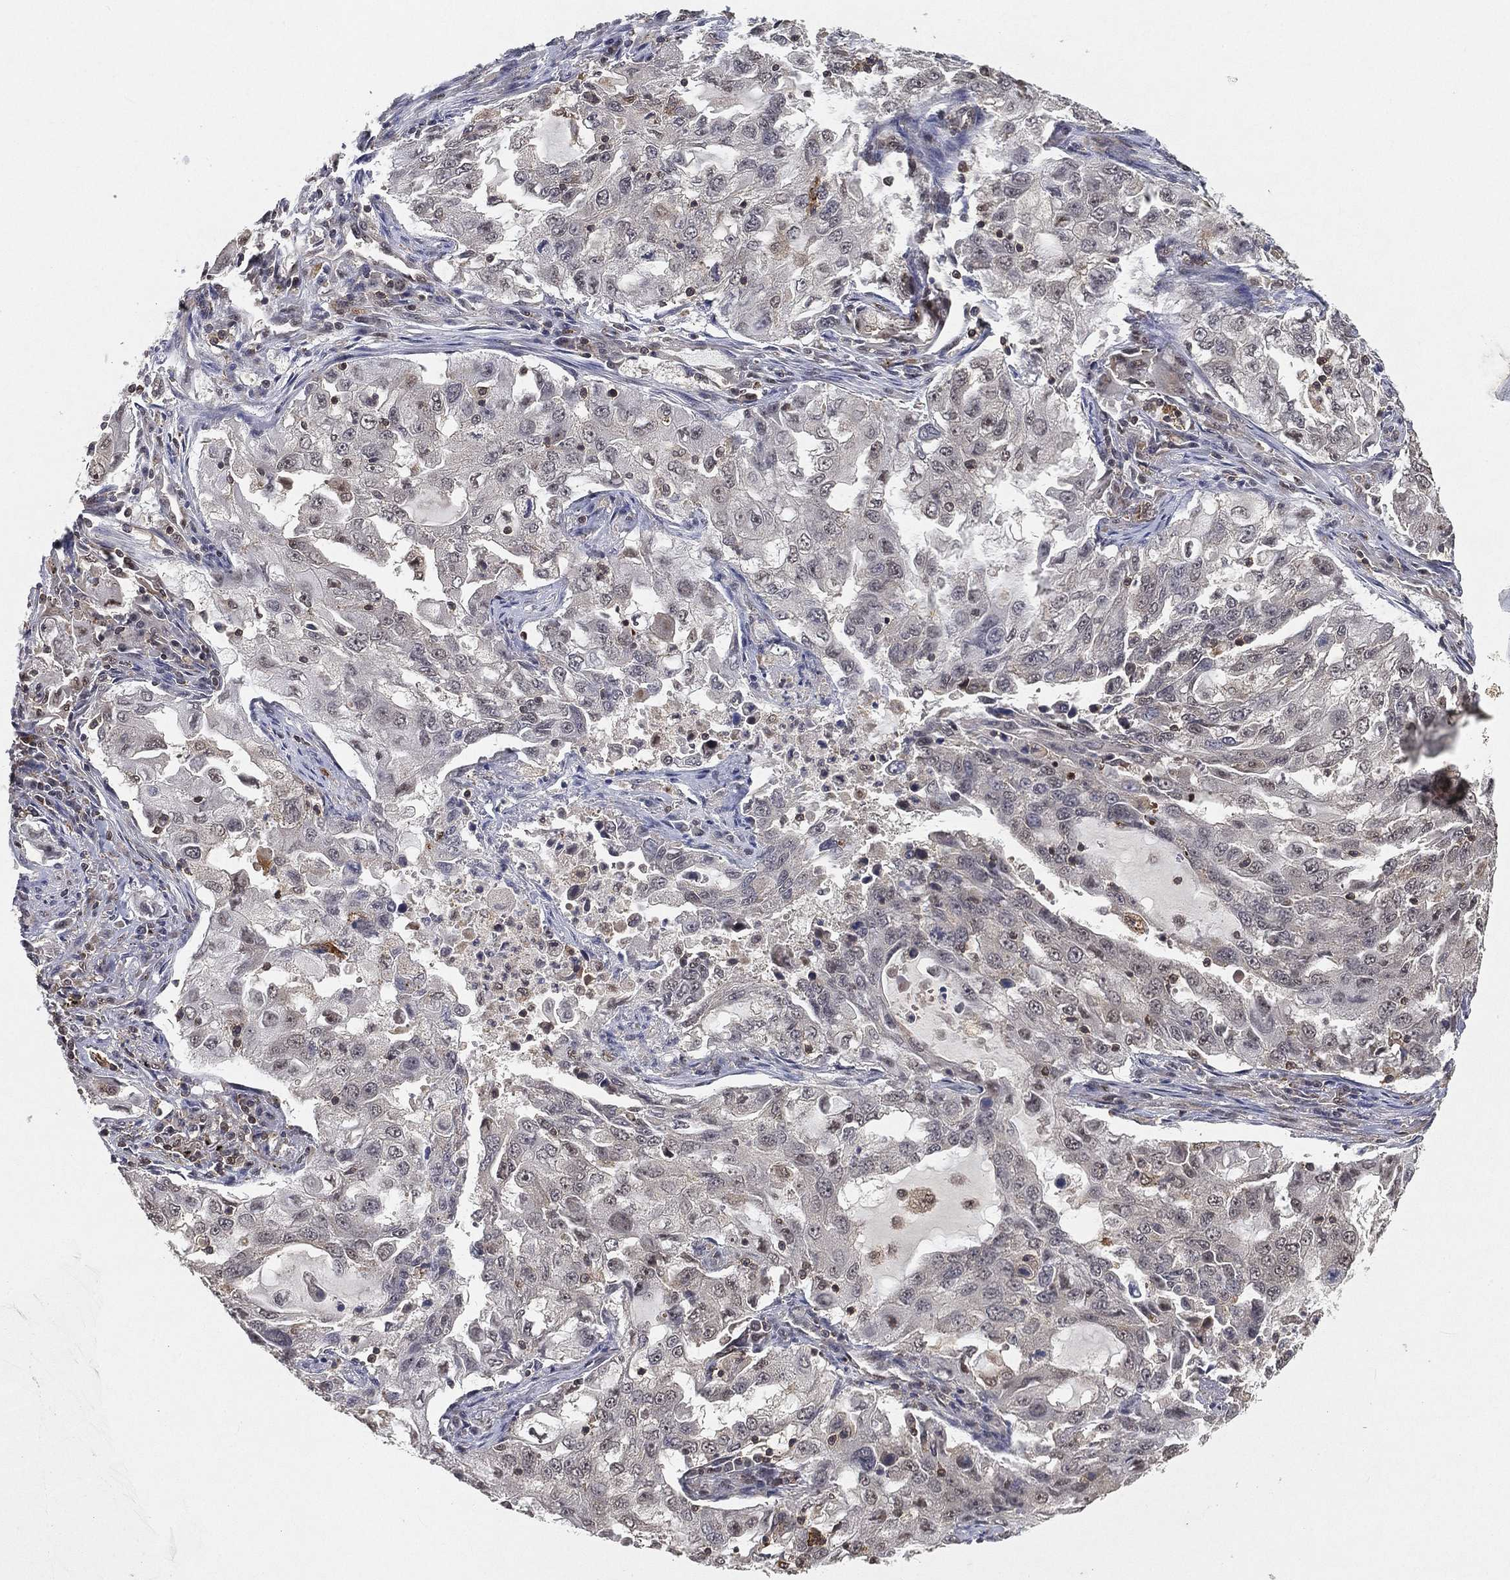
{"staining": {"intensity": "negative", "quantity": "none", "location": "none"}, "tissue": "lung cancer", "cell_type": "Tumor cells", "image_type": "cancer", "snomed": [{"axis": "morphology", "description": "Adenocarcinoma, NOS"}, {"axis": "topography", "description": "Lung"}], "caption": "Immunohistochemistry image of neoplastic tissue: lung adenocarcinoma stained with DAB (3,3'-diaminobenzidine) reveals no significant protein positivity in tumor cells. (DAB IHC, high magnification).", "gene": "WDR26", "patient": {"sex": "female", "age": 61}}